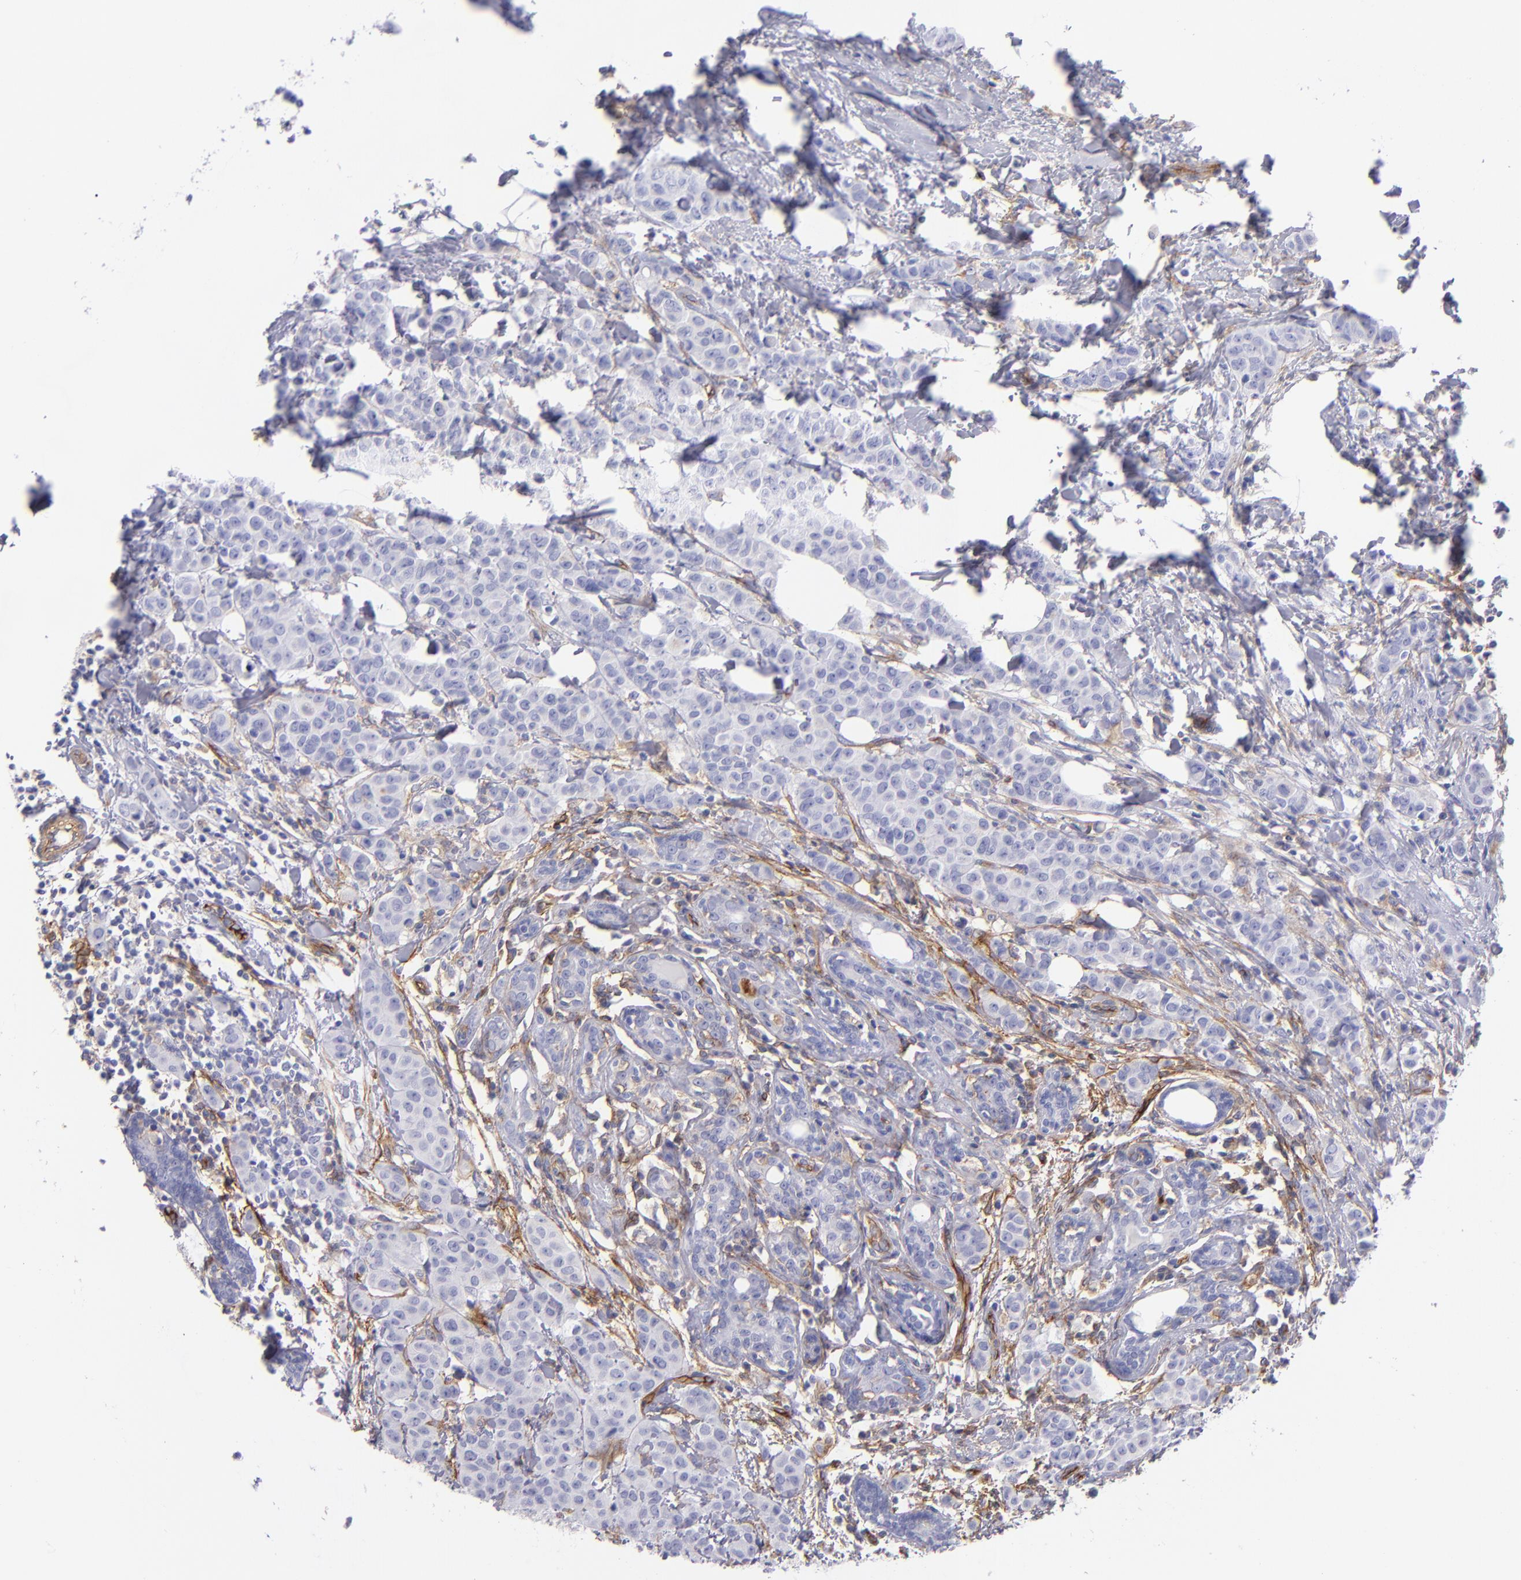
{"staining": {"intensity": "negative", "quantity": "none", "location": "none"}, "tissue": "breast cancer", "cell_type": "Tumor cells", "image_type": "cancer", "snomed": [{"axis": "morphology", "description": "Duct carcinoma"}, {"axis": "topography", "description": "Breast"}], "caption": "Tumor cells are negative for protein expression in human breast cancer.", "gene": "ENTPD1", "patient": {"sex": "female", "age": 40}}